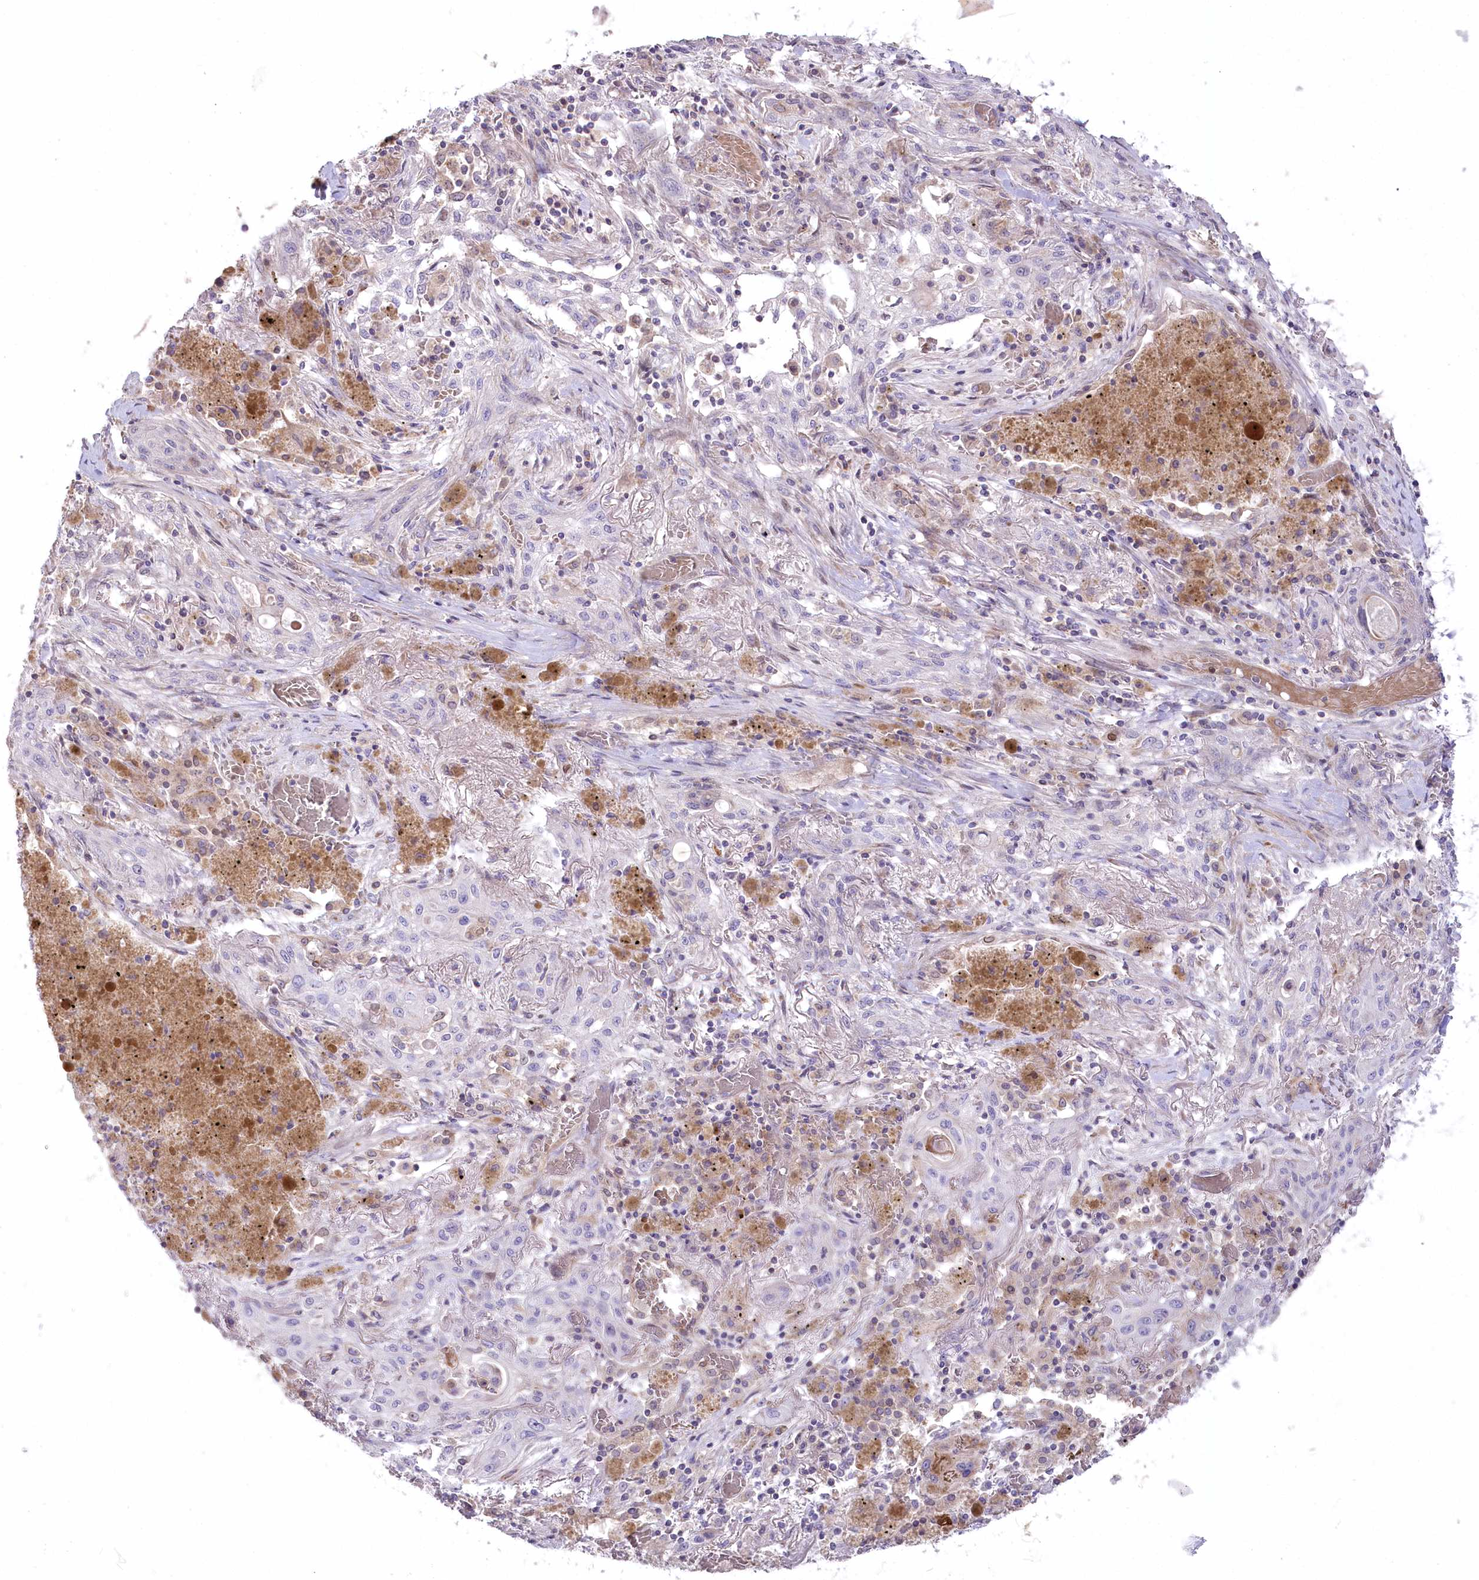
{"staining": {"intensity": "negative", "quantity": "none", "location": "none"}, "tissue": "lung cancer", "cell_type": "Tumor cells", "image_type": "cancer", "snomed": [{"axis": "morphology", "description": "Squamous cell carcinoma, NOS"}, {"axis": "topography", "description": "Lung"}], "caption": "High power microscopy micrograph of an IHC histopathology image of lung cancer, revealing no significant positivity in tumor cells. The staining was performed using DAB to visualize the protein expression in brown, while the nuclei were stained in blue with hematoxylin (Magnification: 20x).", "gene": "SLC6A11", "patient": {"sex": "female", "age": 47}}